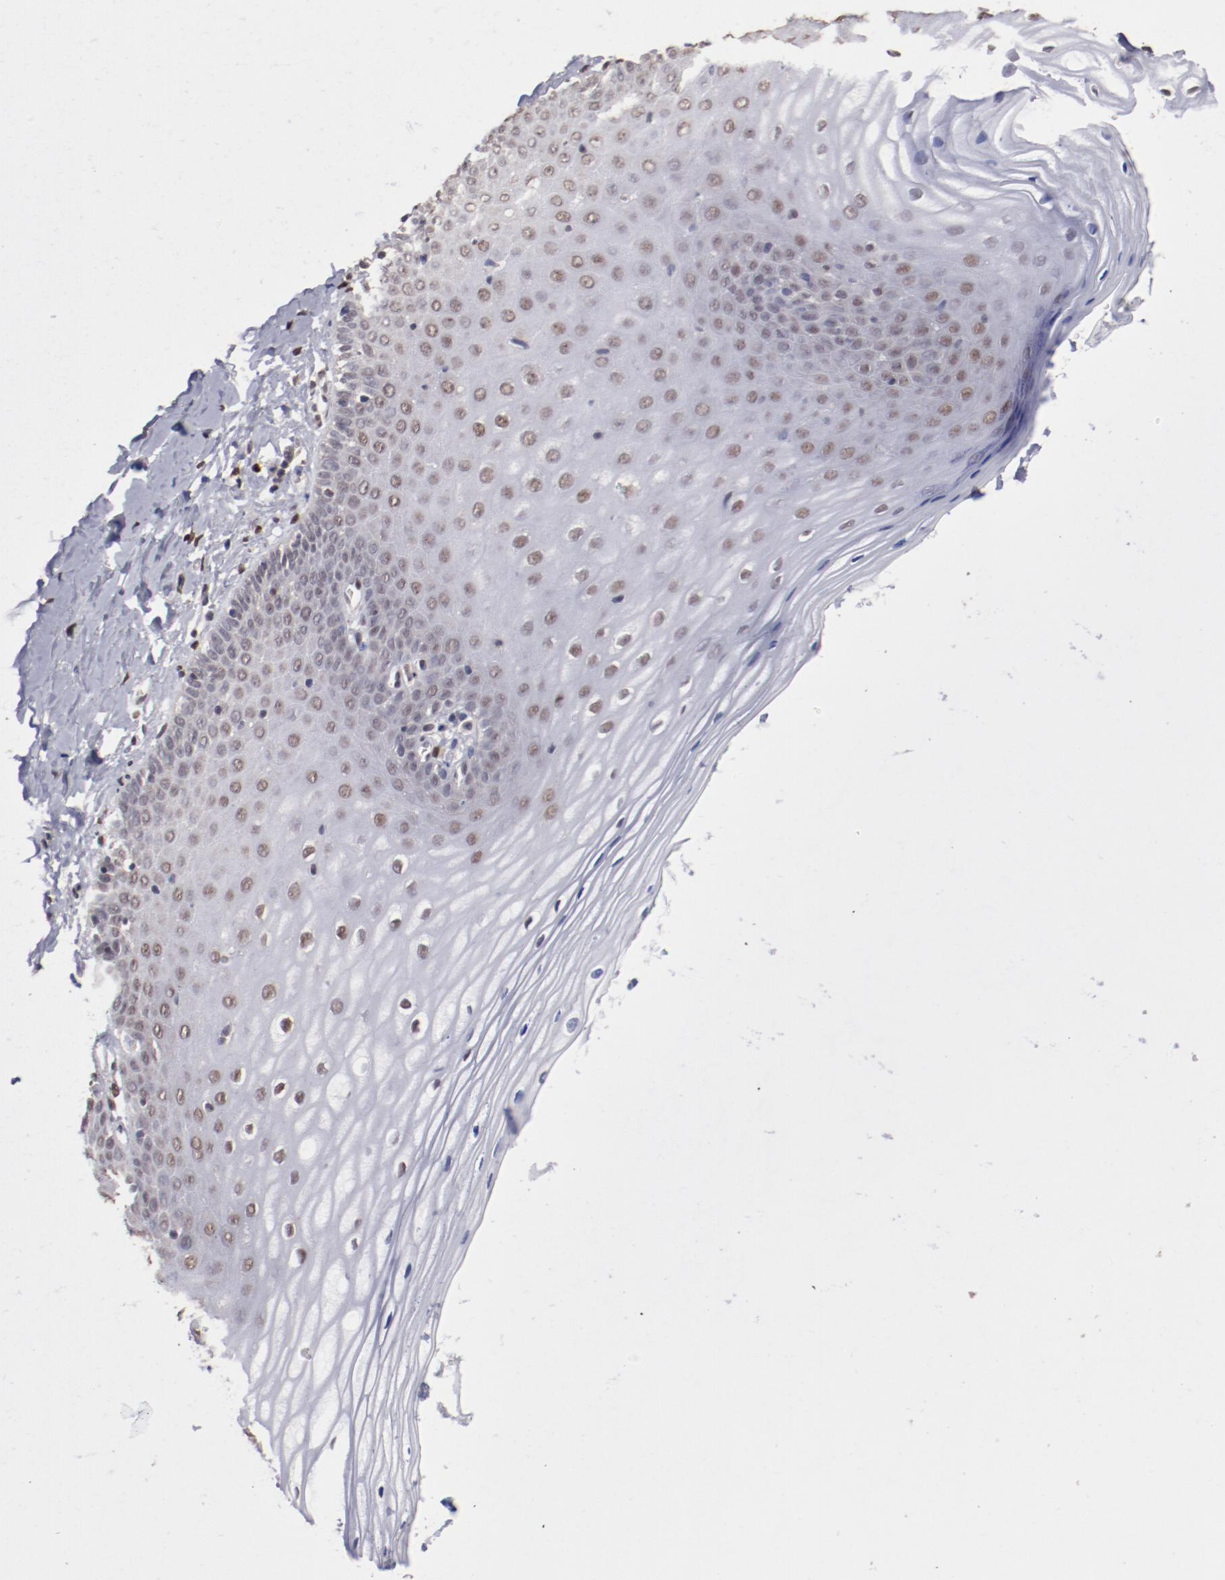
{"staining": {"intensity": "weak", "quantity": "25%-75%", "location": "nuclear"}, "tissue": "vagina", "cell_type": "Squamous epithelial cells", "image_type": "normal", "snomed": [{"axis": "morphology", "description": "Normal tissue, NOS"}, {"axis": "topography", "description": "Vagina"}], "caption": "The micrograph exhibits staining of benign vagina, revealing weak nuclear protein expression (brown color) within squamous epithelial cells.", "gene": "ARNT", "patient": {"sex": "female", "age": 55}}